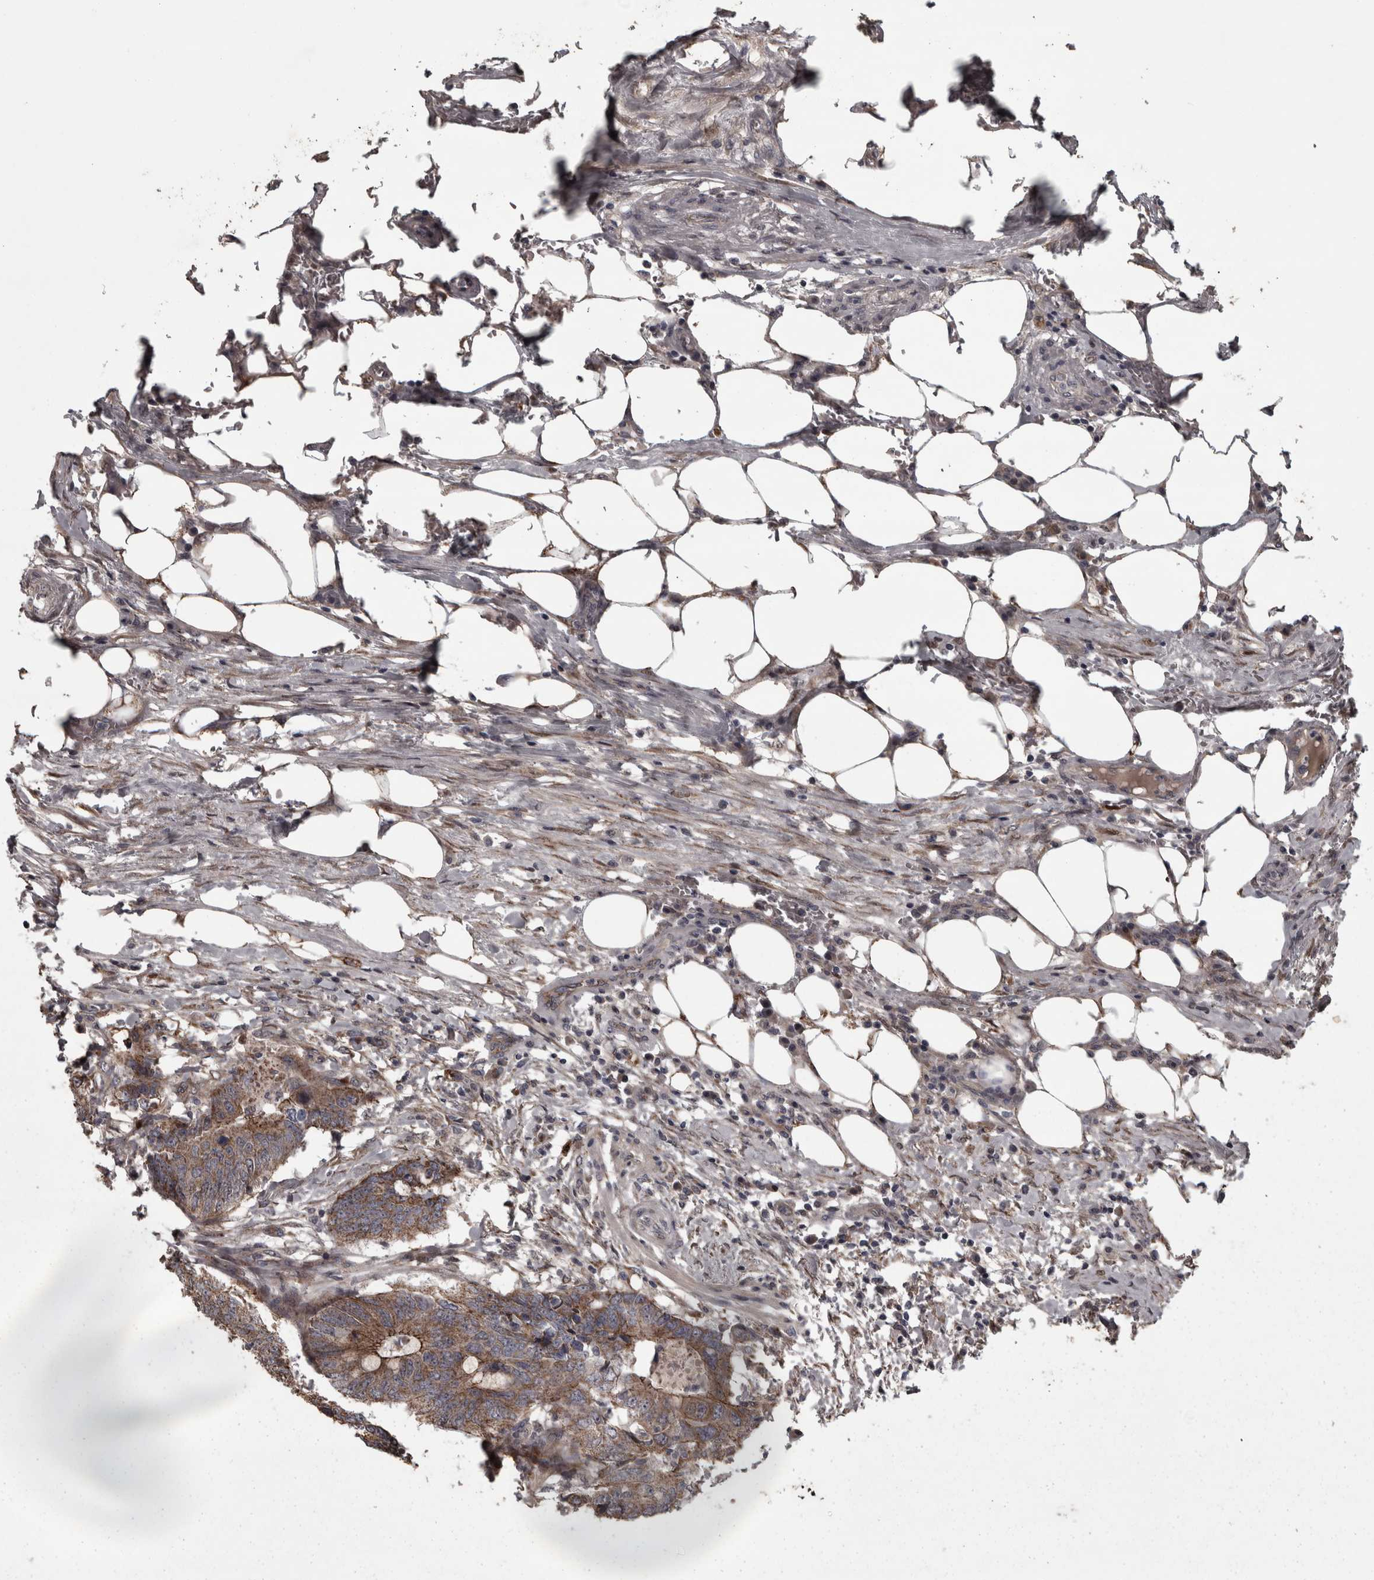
{"staining": {"intensity": "moderate", "quantity": ">75%", "location": "cytoplasmic/membranous"}, "tissue": "colorectal cancer", "cell_type": "Tumor cells", "image_type": "cancer", "snomed": [{"axis": "morphology", "description": "Adenocarcinoma, NOS"}, {"axis": "topography", "description": "Colon"}], "caption": "High-power microscopy captured an IHC image of adenocarcinoma (colorectal), revealing moderate cytoplasmic/membranous expression in about >75% of tumor cells.", "gene": "PCDH17", "patient": {"sex": "male", "age": 56}}